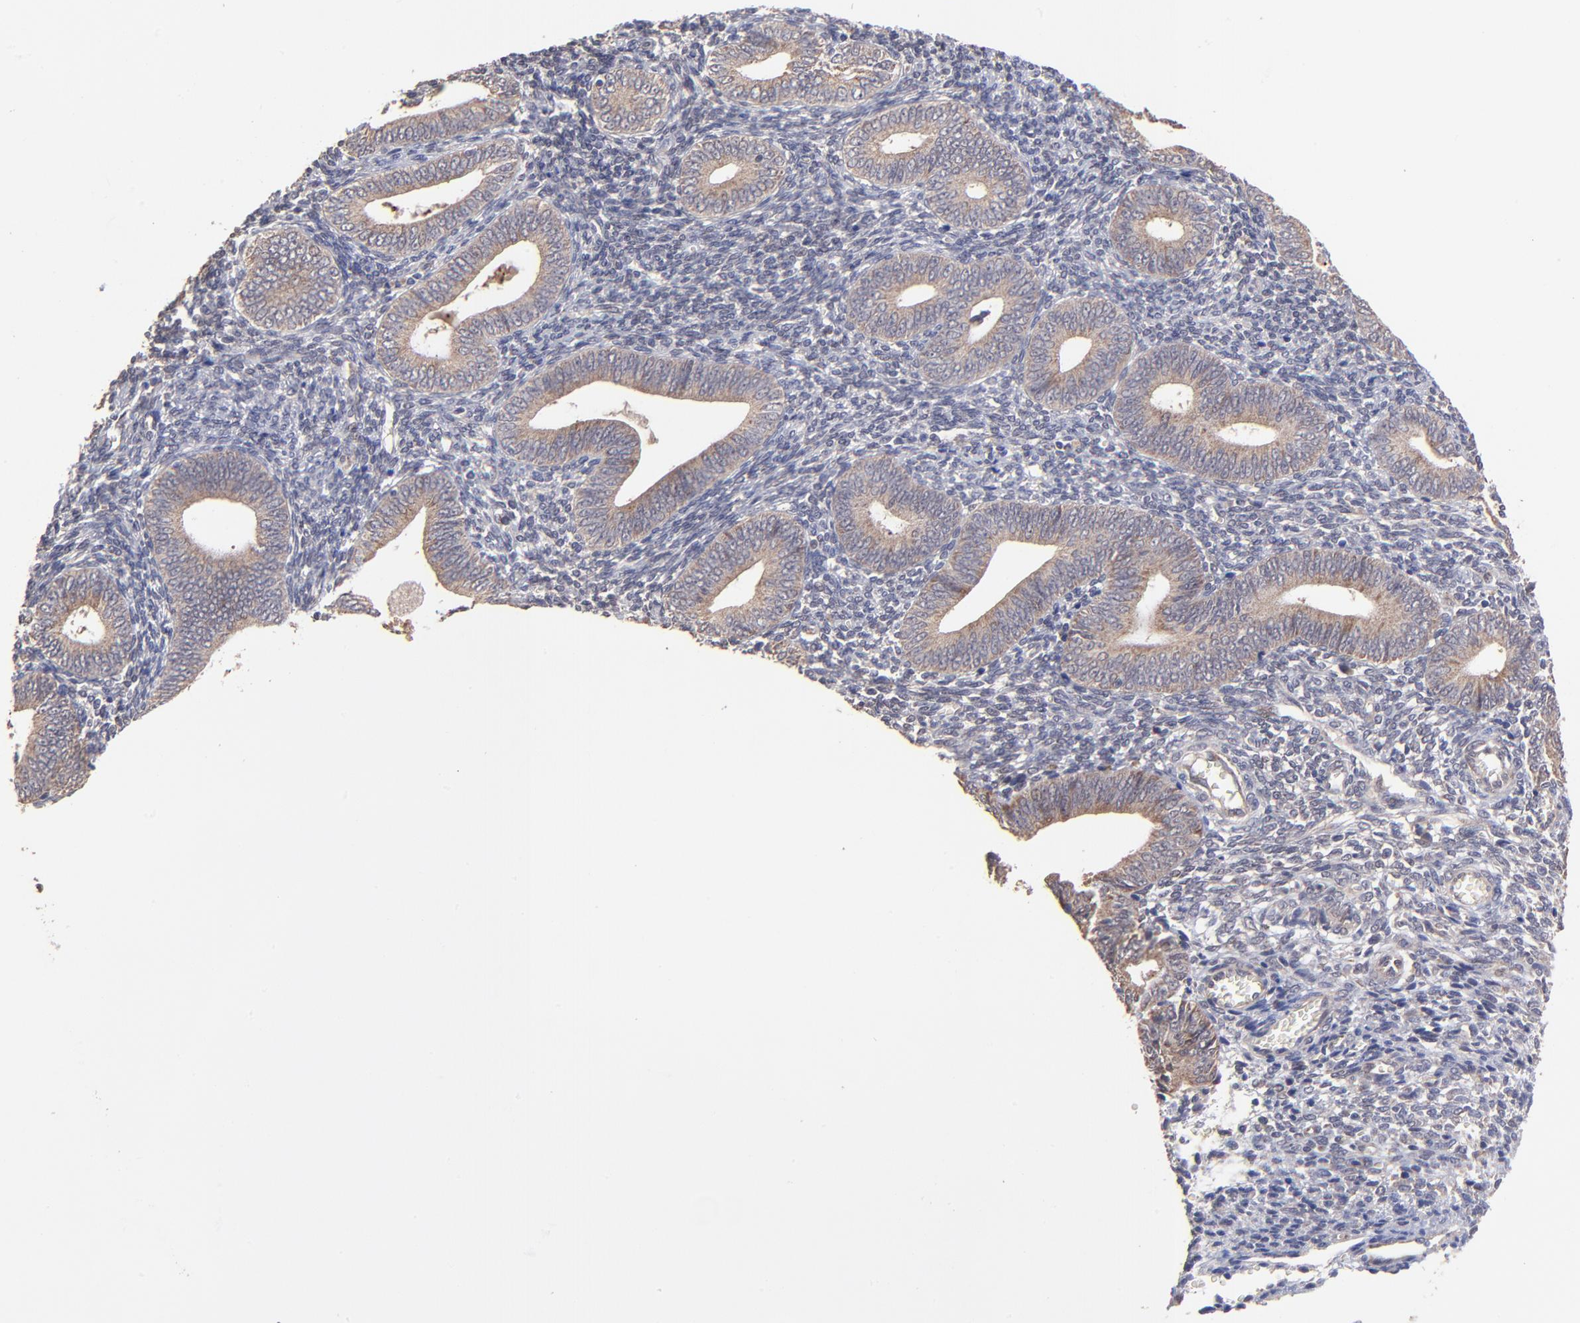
{"staining": {"intensity": "weak", "quantity": "25%-75%", "location": "cytoplasmic/membranous"}, "tissue": "endometrium", "cell_type": "Cells in endometrial stroma", "image_type": "normal", "snomed": [{"axis": "morphology", "description": "Normal tissue, NOS"}, {"axis": "topography", "description": "Uterus"}, {"axis": "topography", "description": "Endometrium"}], "caption": "Endometrium stained with DAB (3,3'-diaminobenzidine) IHC reveals low levels of weak cytoplasmic/membranous expression in about 25%-75% of cells in endometrial stroma.", "gene": "BAIAP2L2", "patient": {"sex": "female", "age": 33}}